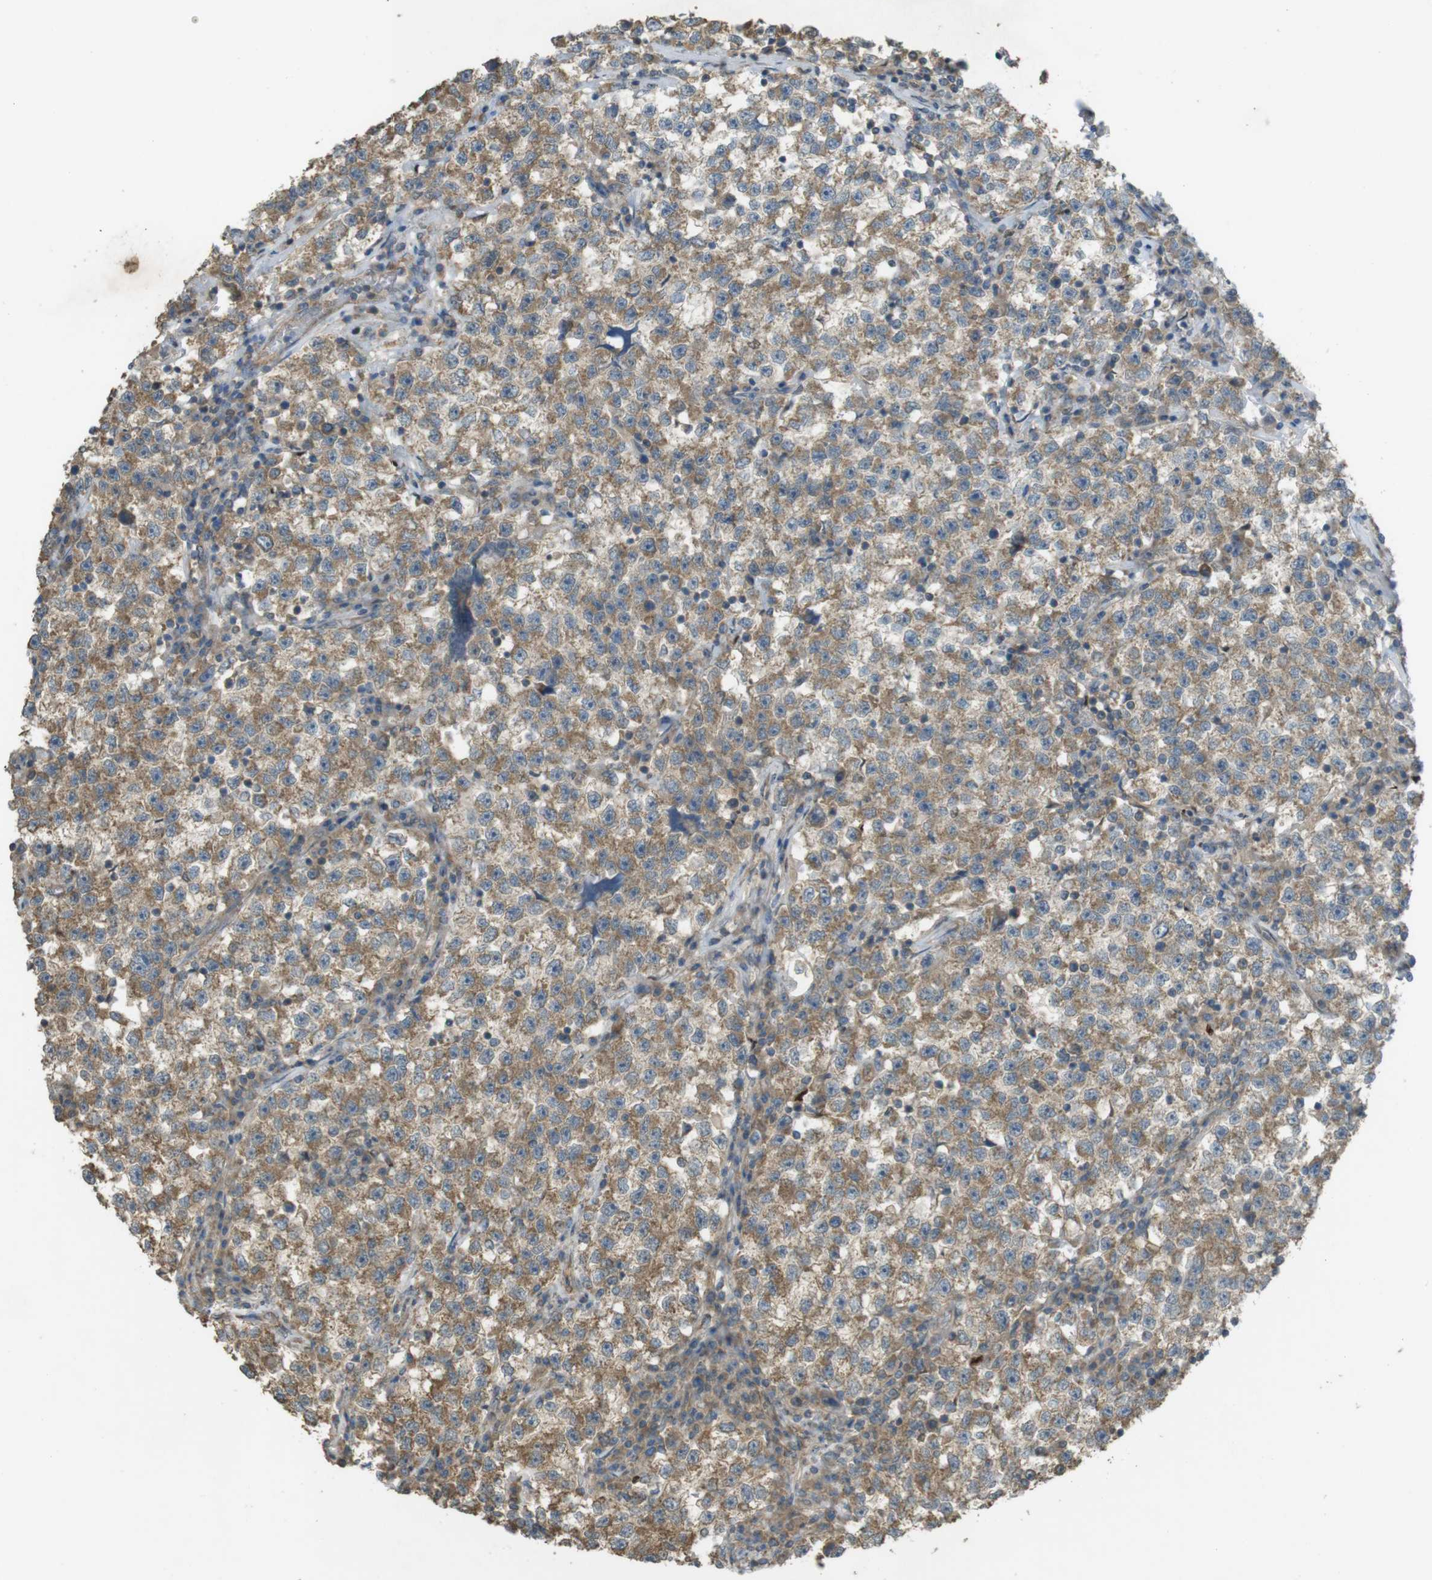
{"staining": {"intensity": "moderate", "quantity": ">75%", "location": "cytoplasmic/membranous"}, "tissue": "testis cancer", "cell_type": "Tumor cells", "image_type": "cancer", "snomed": [{"axis": "morphology", "description": "Seminoma, NOS"}, {"axis": "topography", "description": "Testis"}], "caption": "IHC of human testis cancer (seminoma) exhibits medium levels of moderate cytoplasmic/membranous positivity in about >75% of tumor cells. (DAB (3,3'-diaminobenzidine) IHC, brown staining for protein, blue staining for nuclei).", "gene": "ZDHHC20", "patient": {"sex": "male", "age": 22}}